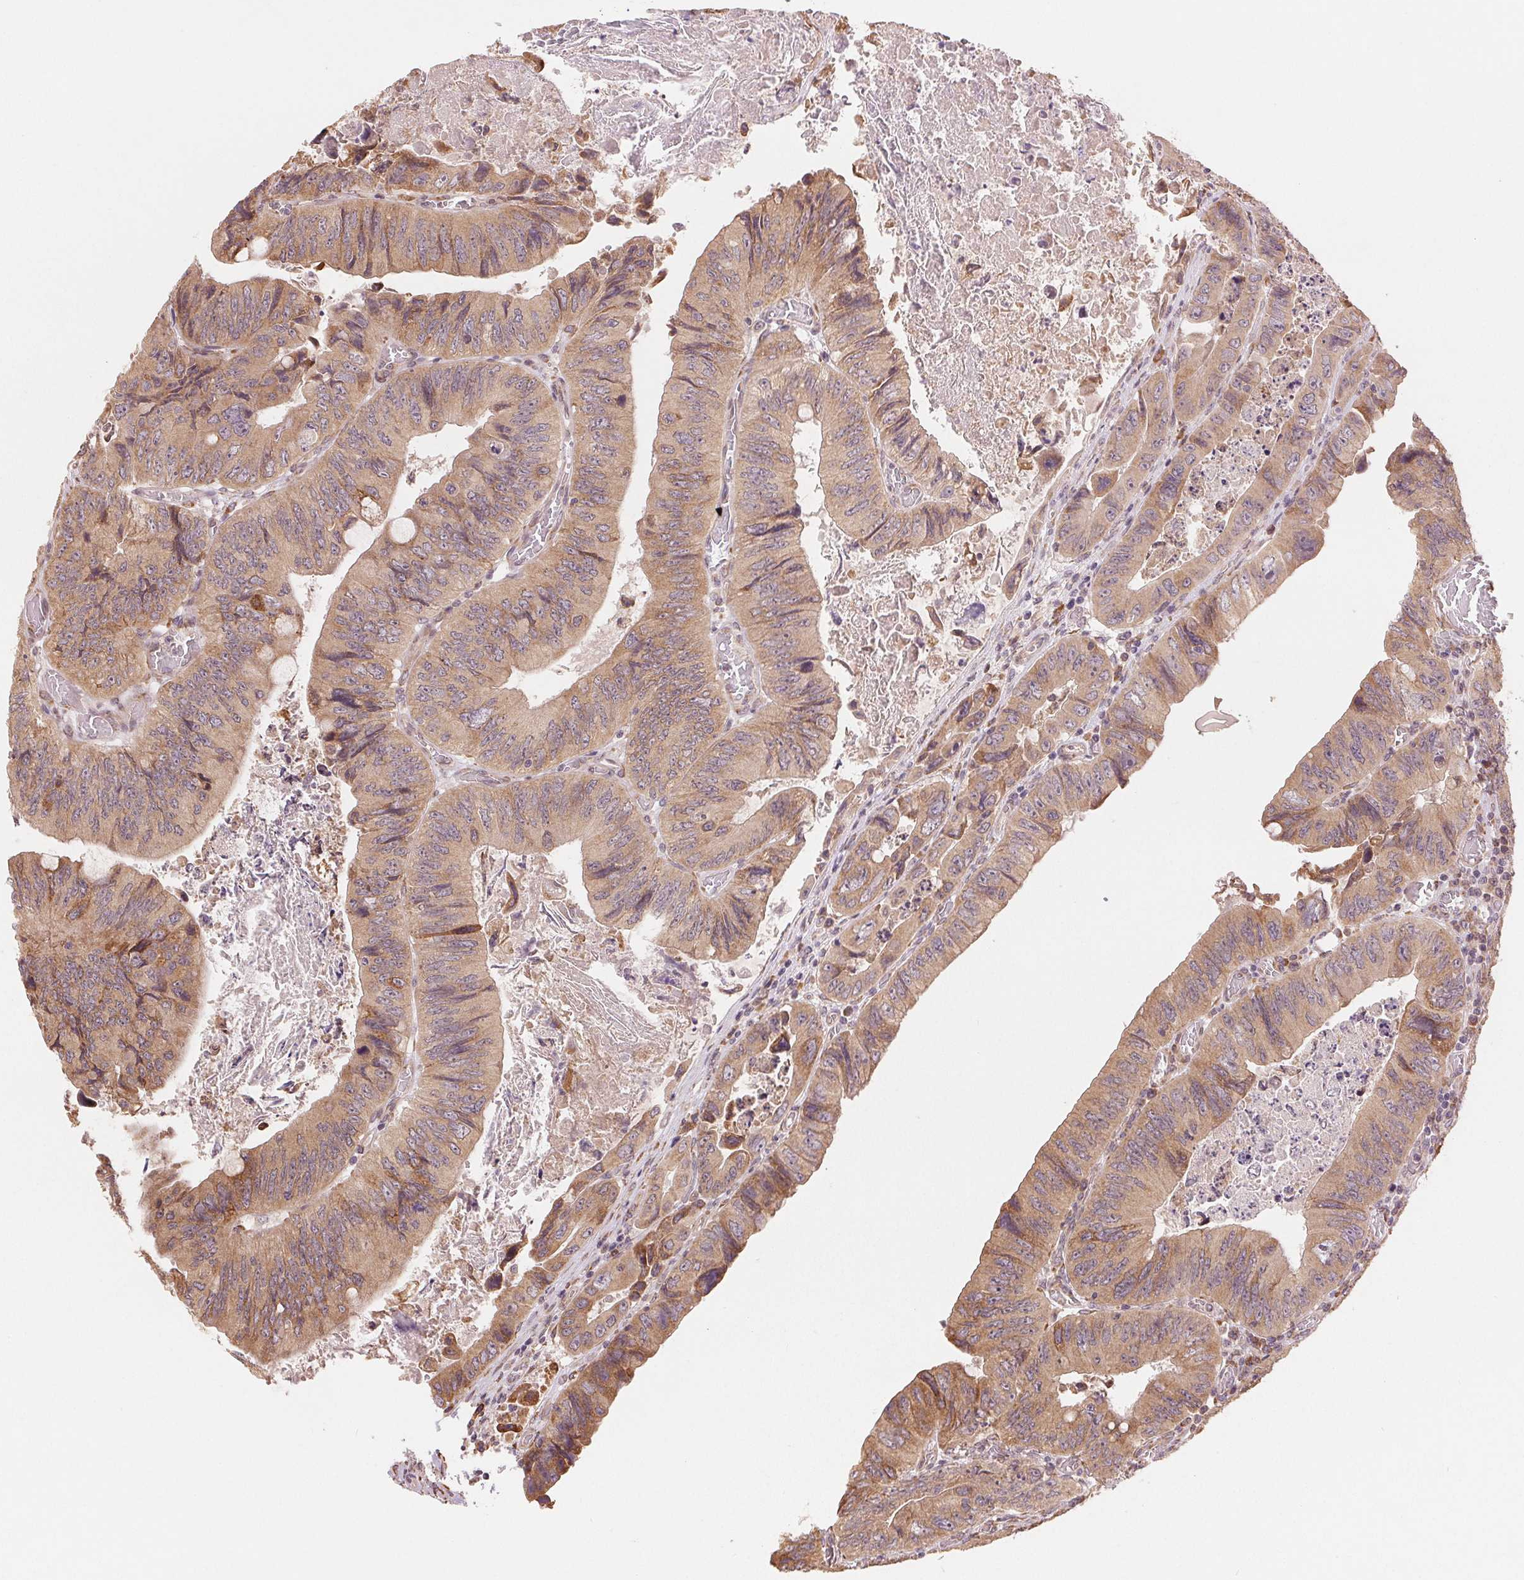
{"staining": {"intensity": "moderate", "quantity": ">75%", "location": "cytoplasmic/membranous"}, "tissue": "colorectal cancer", "cell_type": "Tumor cells", "image_type": "cancer", "snomed": [{"axis": "morphology", "description": "Adenocarcinoma, NOS"}, {"axis": "topography", "description": "Colon"}], "caption": "Immunohistochemistry (IHC) histopathology image of human colorectal adenocarcinoma stained for a protein (brown), which reveals medium levels of moderate cytoplasmic/membranous expression in about >75% of tumor cells.", "gene": "SLC20A1", "patient": {"sex": "female", "age": 84}}